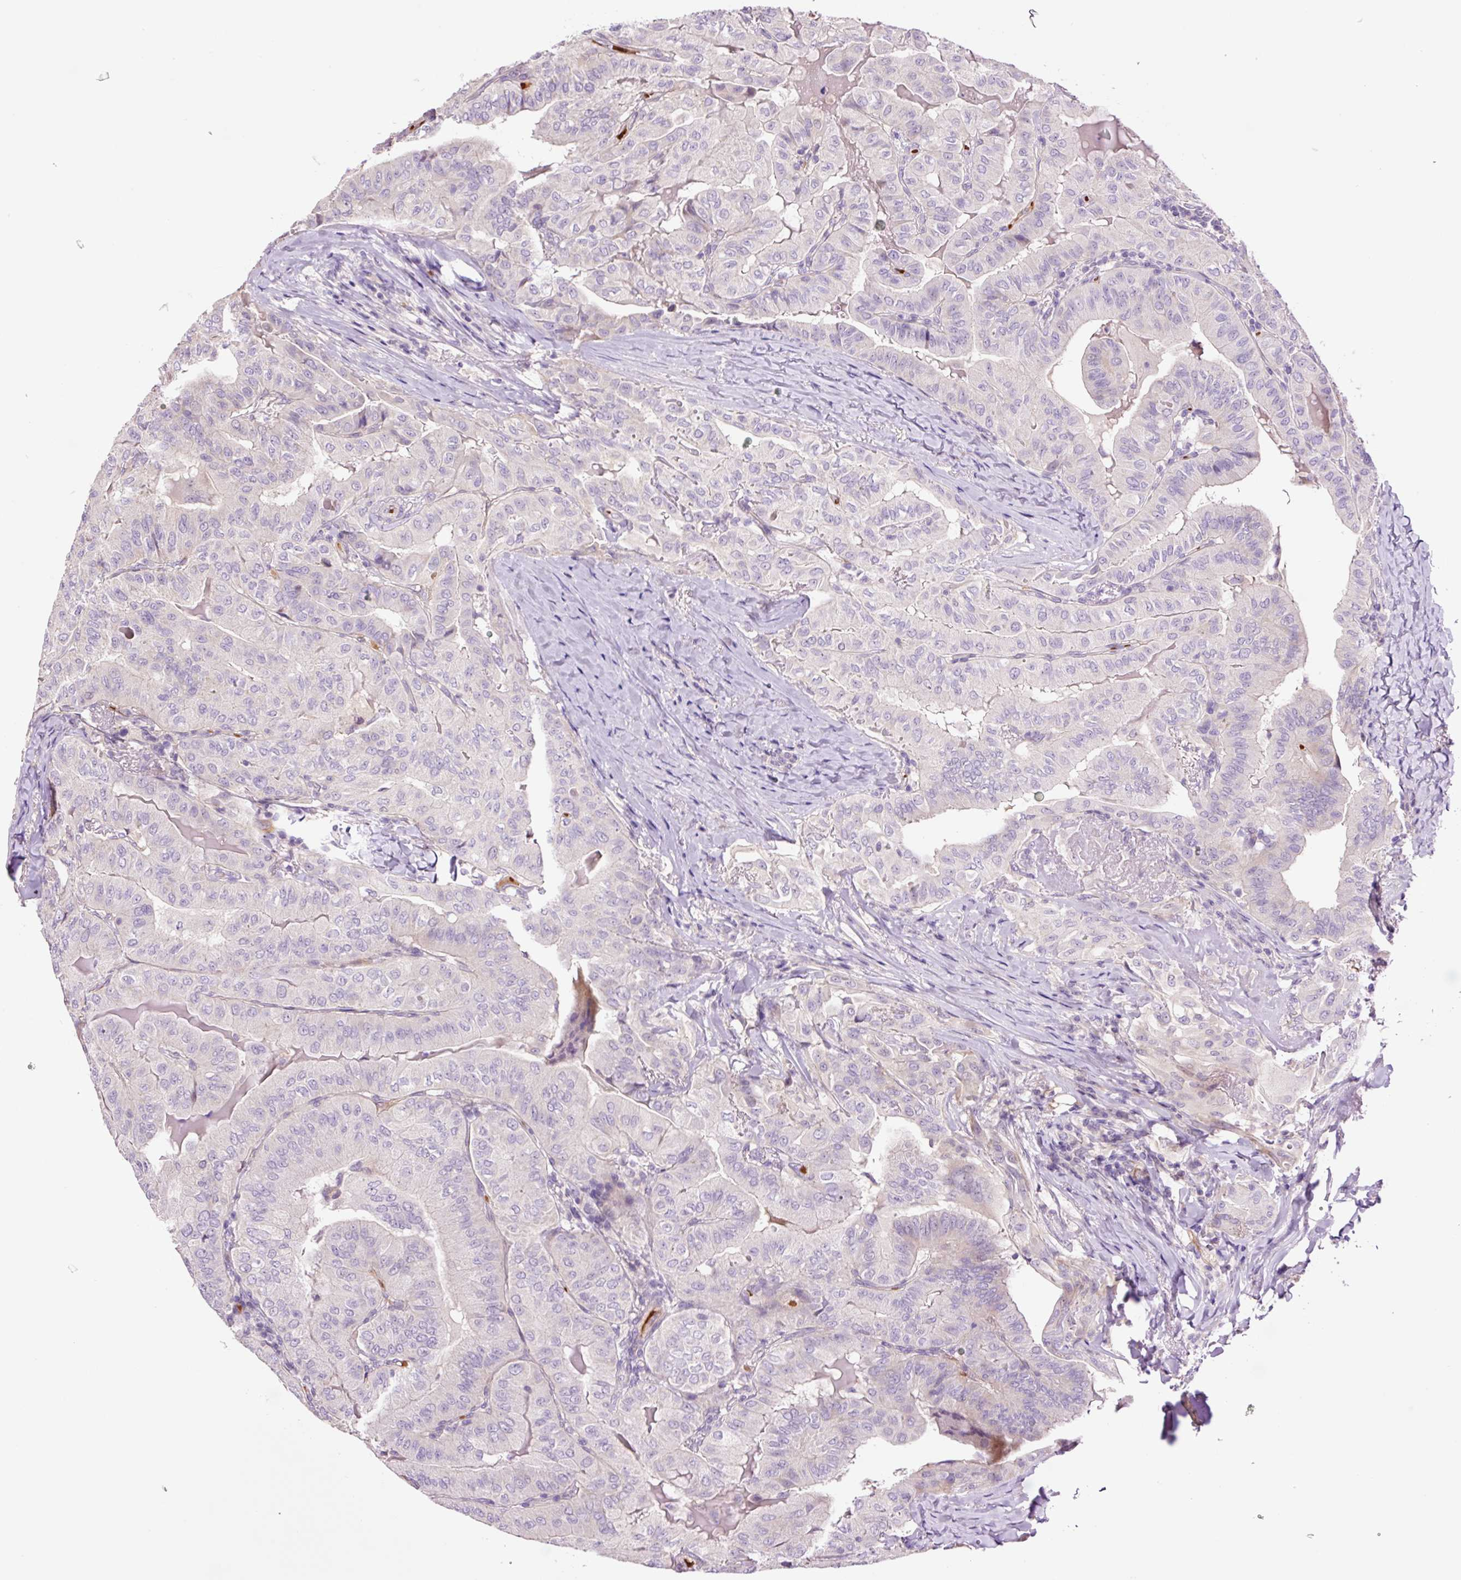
{"staining": {"intensity": "negative", "quantity": "none", "location": "none"}, "tissue": "thyroid cancer", "cell_type": "Tumor cells", "image_type": "cancer", "snomed": [{"axis": "morphology", "description": "Papillary adenocarcinoma, NOS"}, {"axis": "topography", "description": "Thyroid gland"}], "caption": "Photomicrograph shows no significant protein expression in tumor cells of thyroid cancer (papillary adenocarcinoma).", "gene": "TMEM235", "patient": {"sex": "female", "age": 68}}